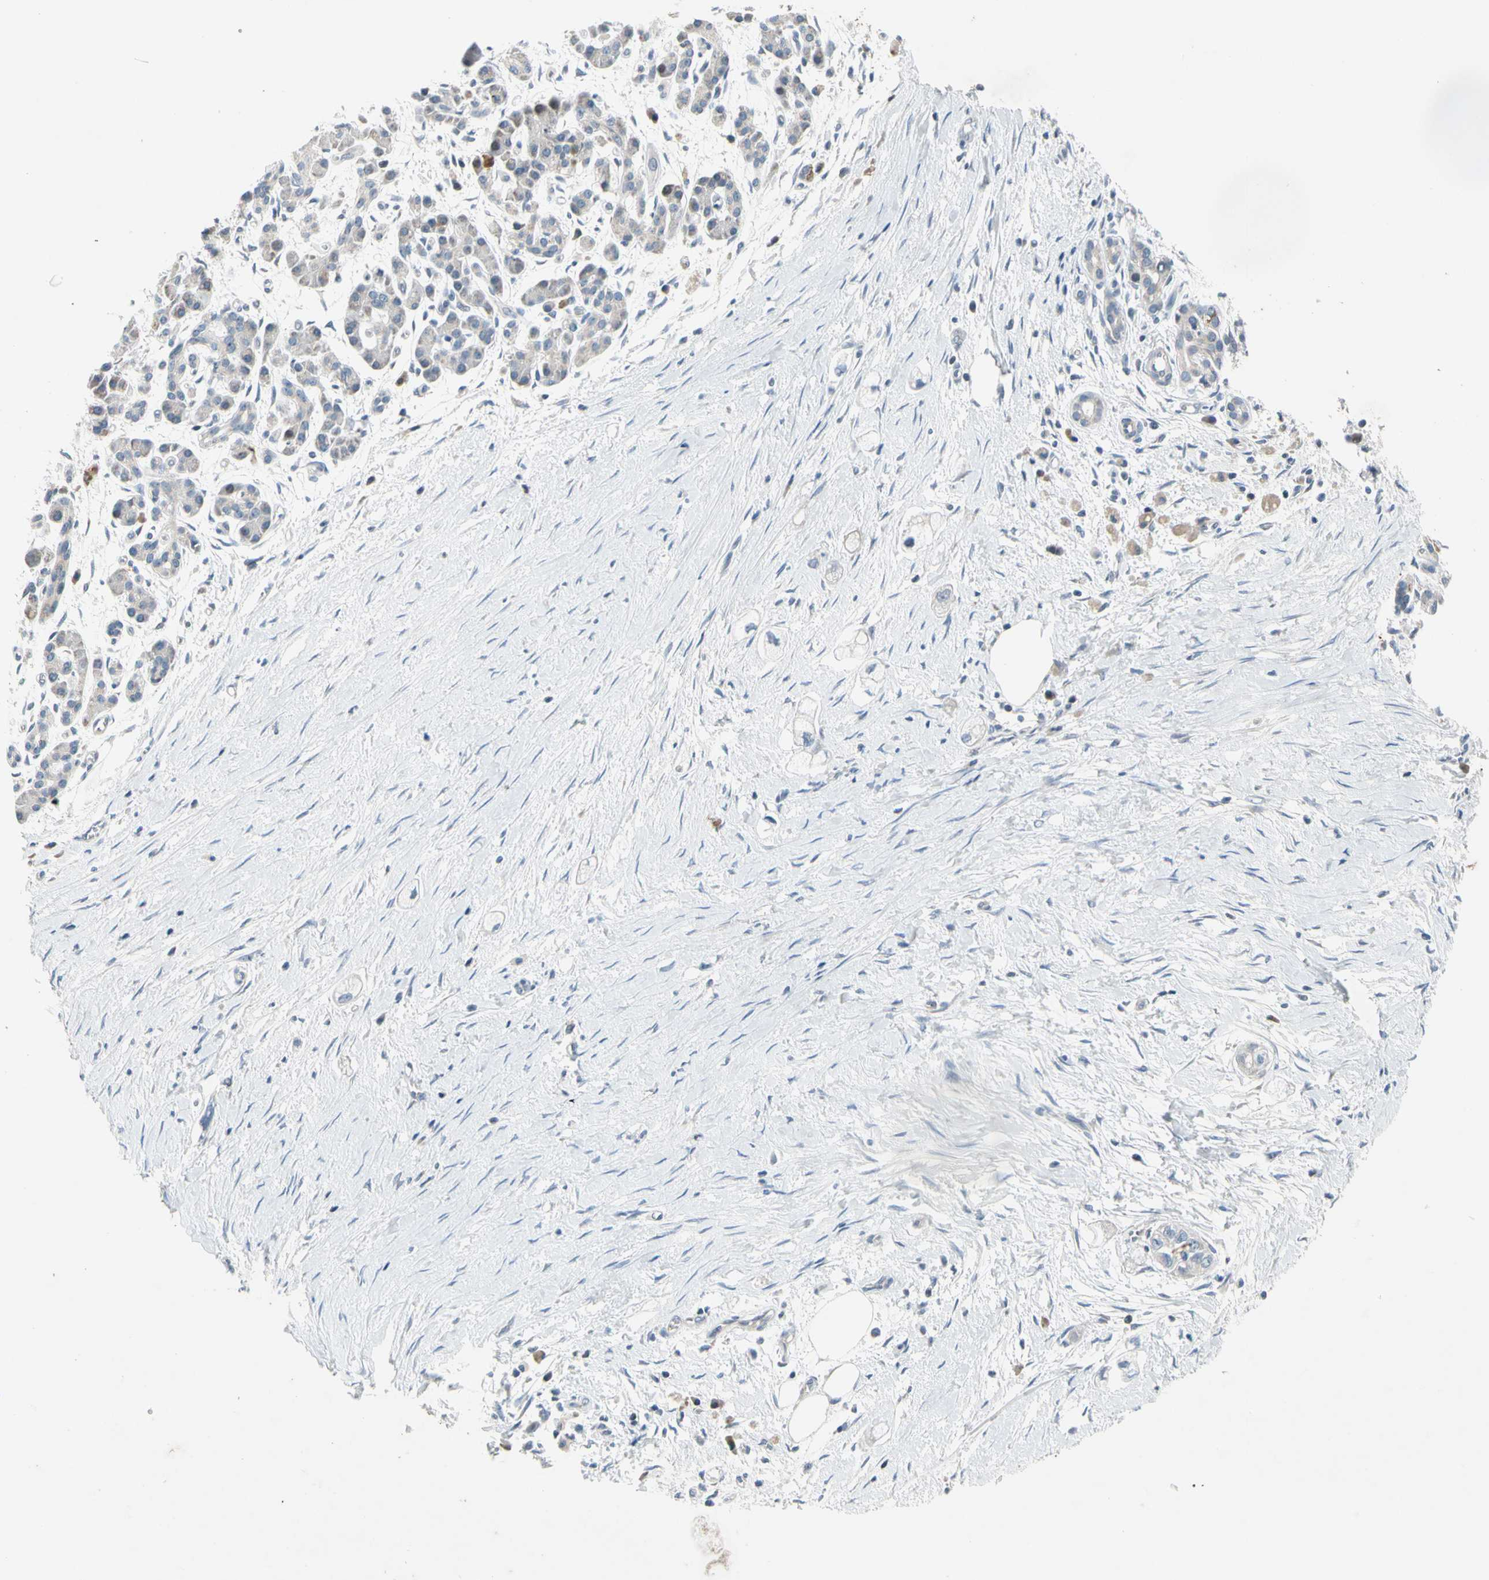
{"staining": {"intensity": "negative", "quantity": "none", "location": "none"}, "tissue": "pancreatic cancer", "cell_type": "Tumor cells", "image_type": "cancer", "snomed": [{"axis": "morphology", "description": "Adenocarcinoma, NOS"}, {"axis": "topography", "description": "Pancreas"}], "caption": "The image reveals no significant staining in tumor cells of adenocarcinoma (pancreatic).", "gene": "SOX30", "patient": {"sex": "male", "age": 74}}